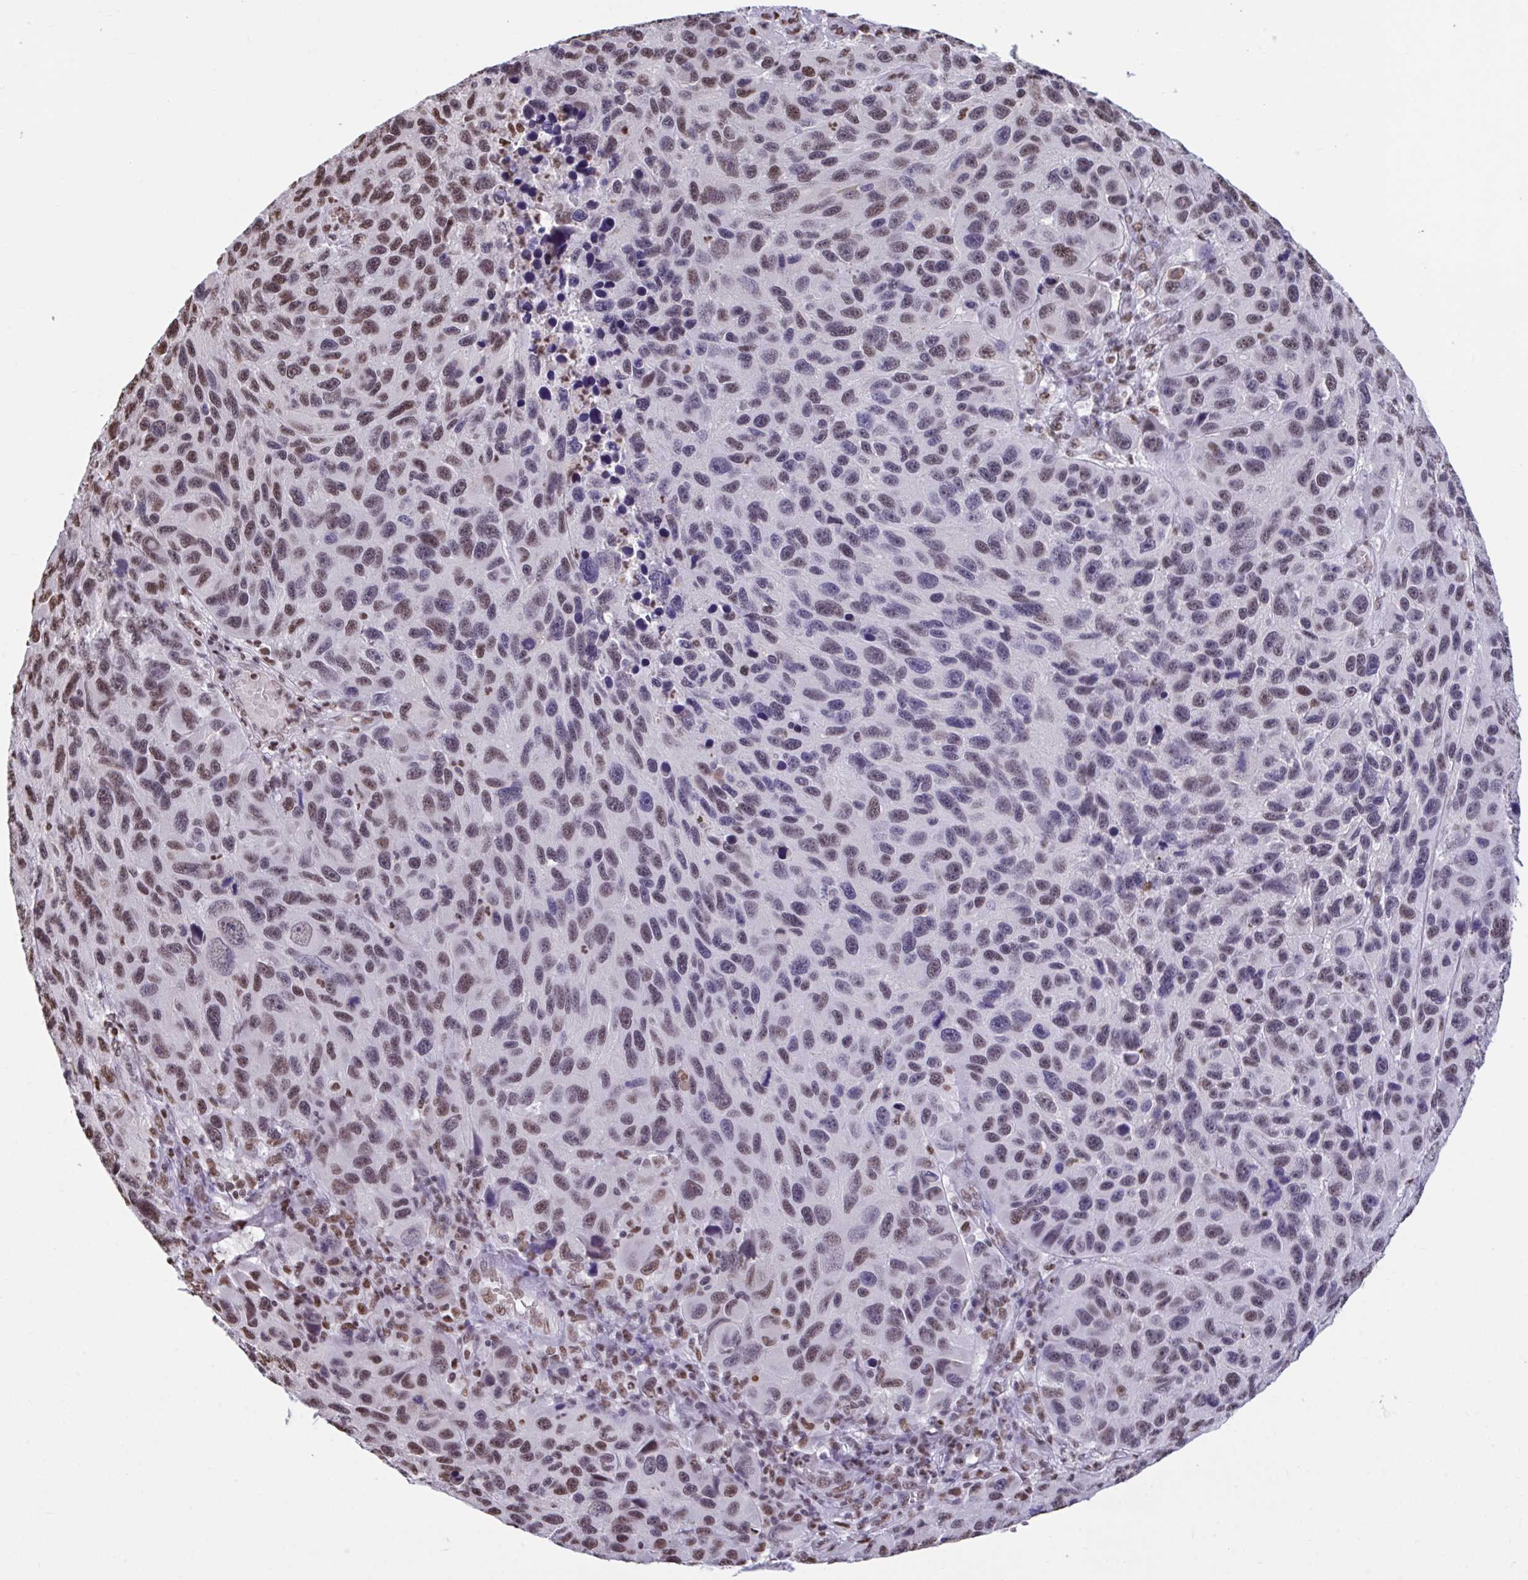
{"staining": {"intensity": "moderate", "quantity": "25%-75%", "location": "nuclear"}, "tissue": "melanoma", "cell_type": "Tumor cells", "image_type": "cancer", "snomed": [{"axis": "morphology", "description": "Malignant melanoma, NOS"}, {"axis": "topography", "description": "Skin"}], "caption": "Moderate nuclear staining for a protein is identified in approximately 25%-75% of tumor cells of melanoma using IHC.", "gene": "HNRNPDL", "patient": {"sex": "male", "age": 53}}